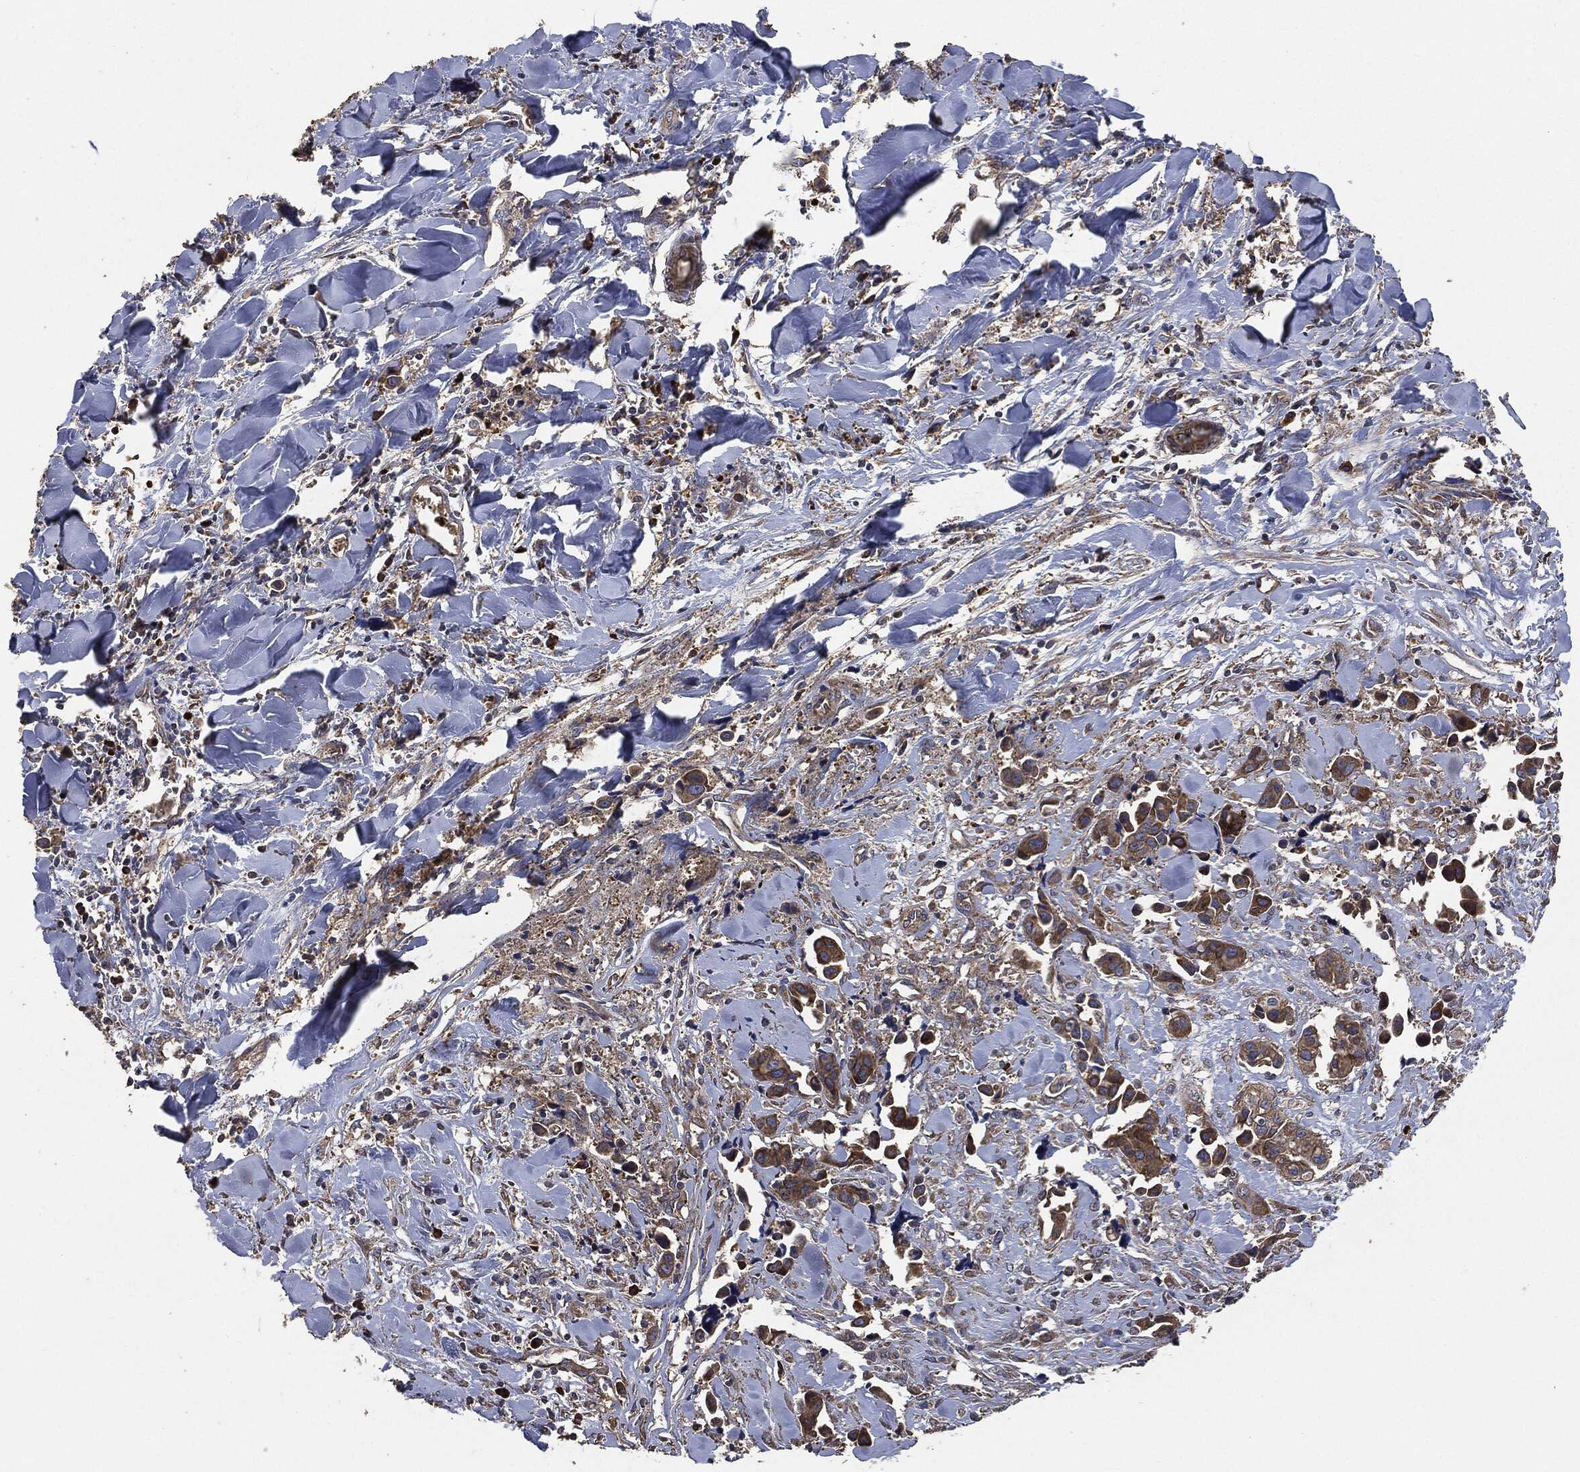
{"staining": {"intensity": "strong", "quantity": "25%-75%", "location": "cytoplasmic/membranous"}, "tissue": "head and neck cancer", "cell_type": "Tumor cells", "image_type": "cancer", "snomed": [{"axis": "morphology", "description": "Adenocarcinoma, NOS"}, {"axis": "topography", "description": "Head-Neck"}], "caption": "Protein analysis of adenocarcinoma (head and neck) tissue reveals strong cytoplasmic/membranous expression in approximately 25%-75% of tumor cells.", "gene": "STK3", "patient": {"sex": "male", "age": 76}}